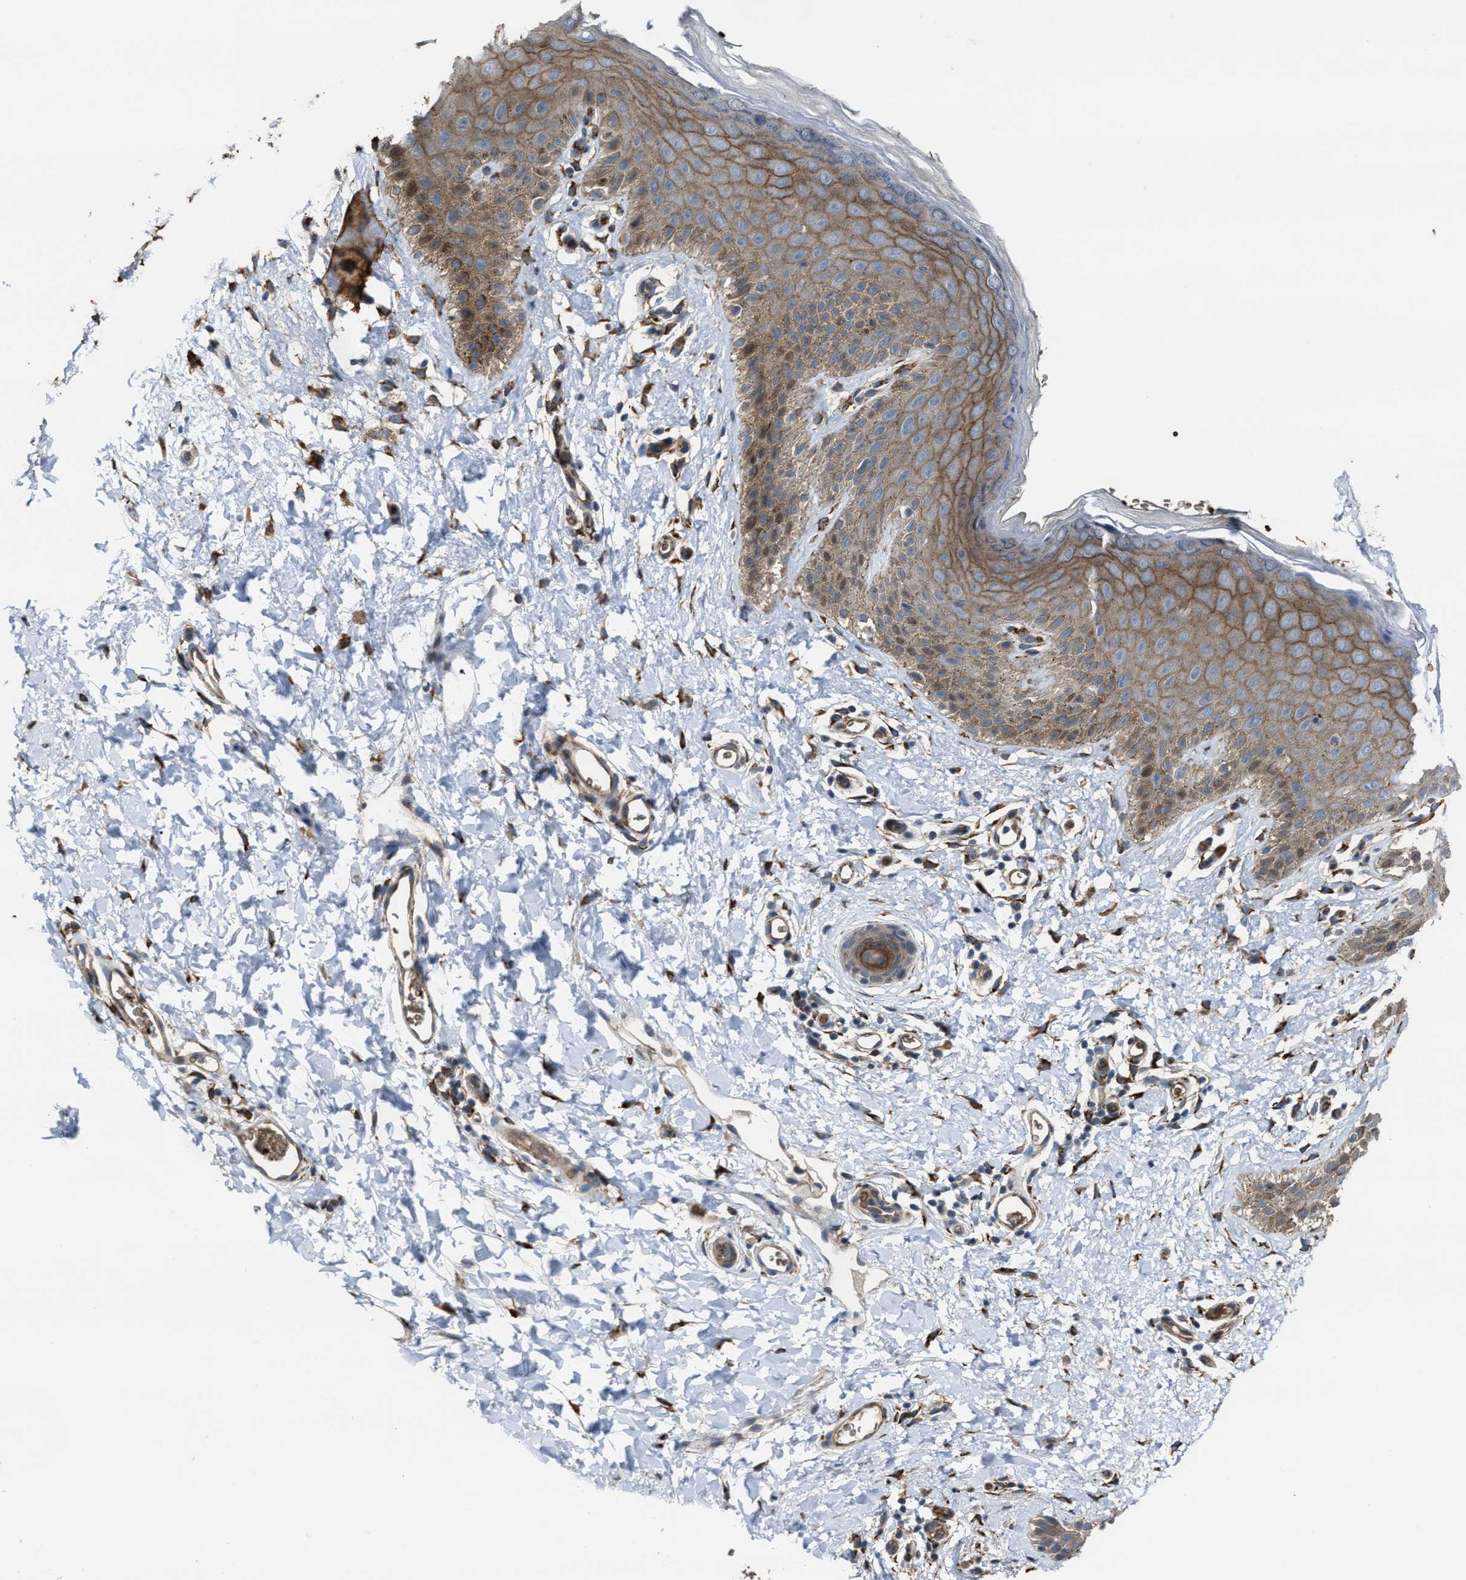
{"staining": {"intensity": "moderate", "quantity": ">75%", "location": "cytoplasmic/membranous"}, "tissue": "skin", "cell_type": "Epidermal cells", "image_type": "normal", "snomed": [{"axis": "morphology", "description": "Normal tissue, NOS"}, {"axis": "topography", "description": "Anal"}], "caption": "Immunohistochemistry (IHC) of unremarkable skin shows medium levels of moderate cytoplasmic/membranous expression in approximately >75% of epidermal cells.", "gene": "SELENOM", "patient": {"sex": "male", "age": 44}}